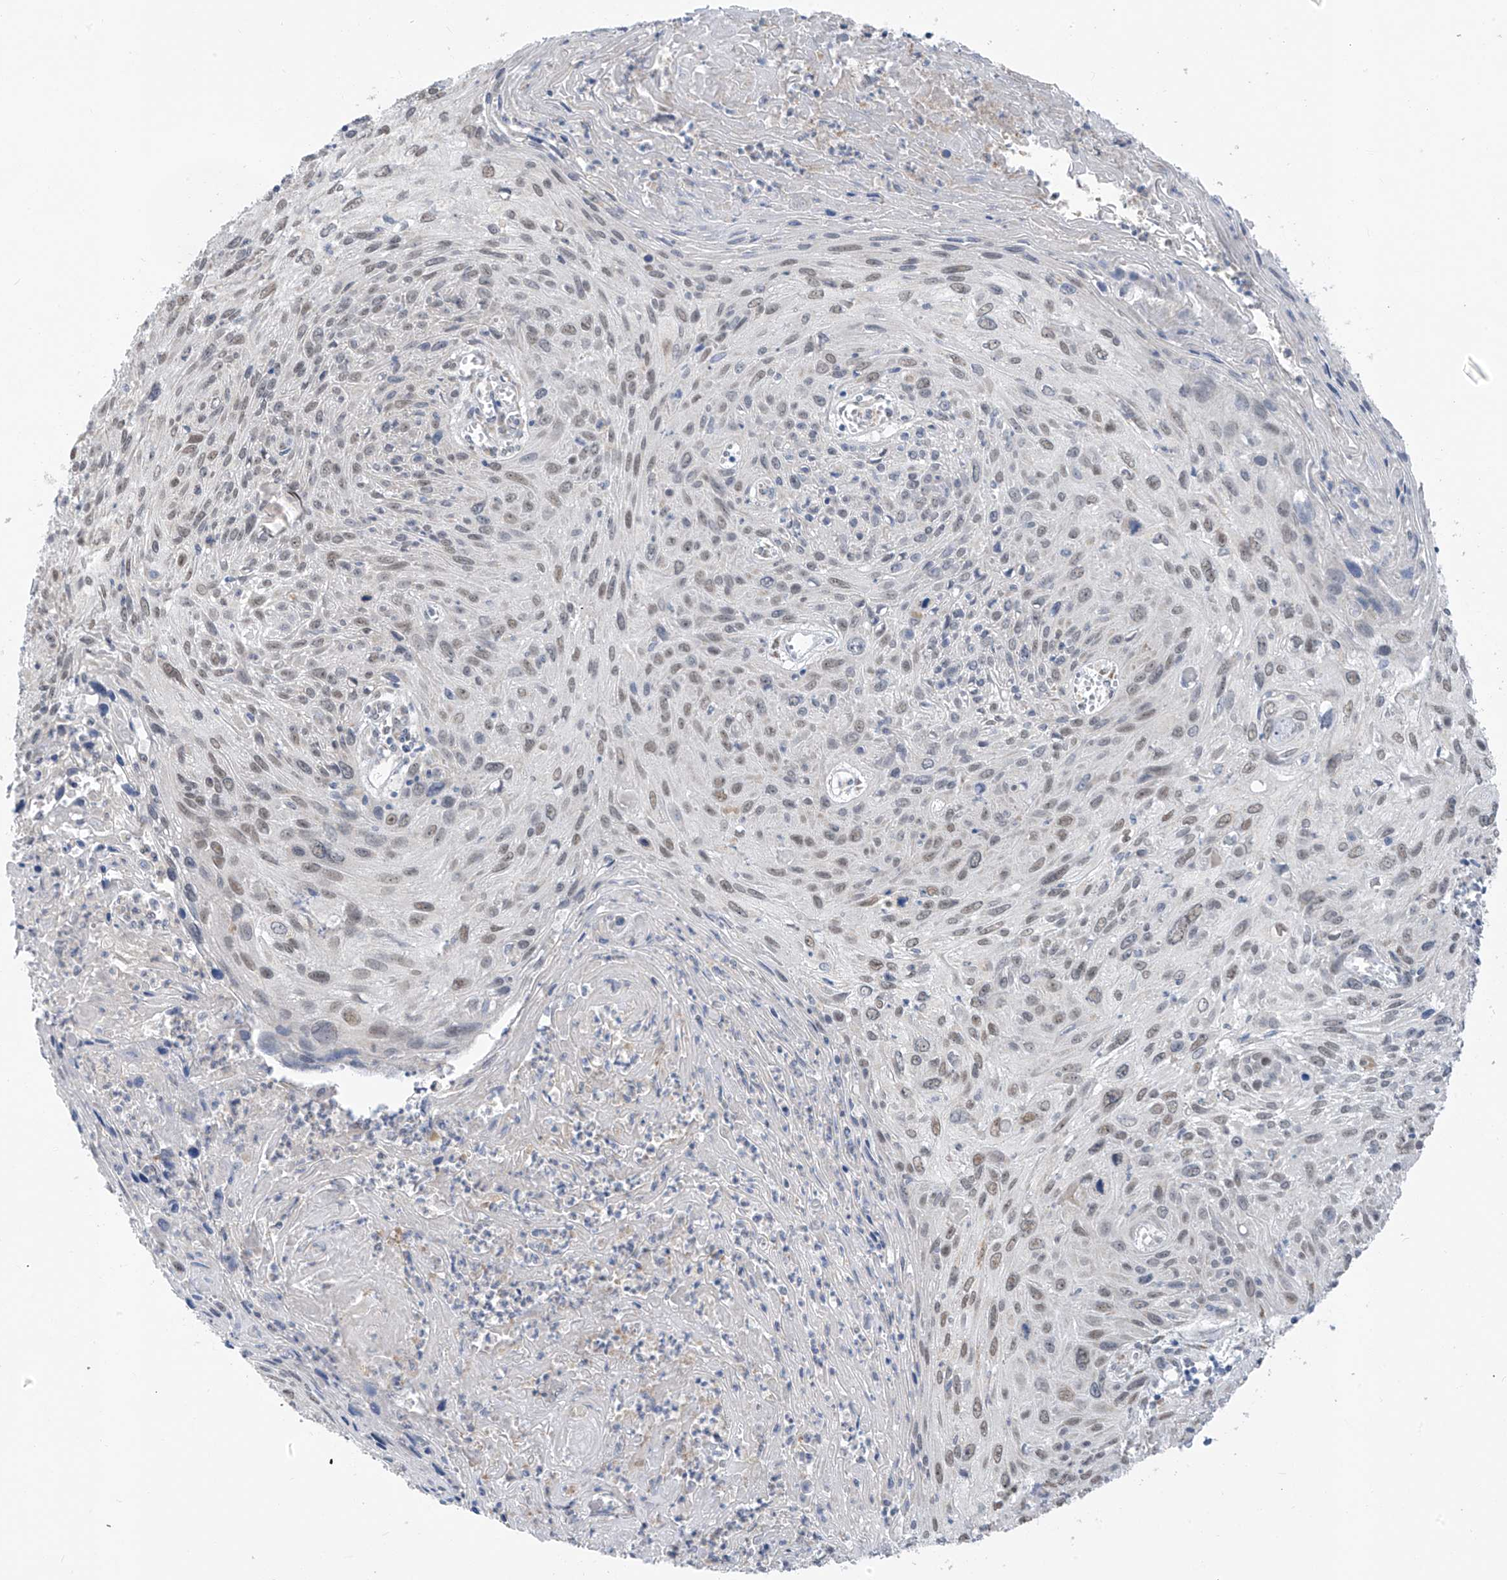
{"staining": {"intensity": "weak", "quantity": ">75%", "location": "nuclear"}, "tissue": "cervical cancer", "cell_type": "Tumor cells", "image_type": "cancer", "snomed": [{"axis": "morphology", "description": "Squamous cell carcinoma, NOS"}, {"axis": "topography", "description": "Cervix"}], "caption": "Immunohistochemical staining of squamous cell carcinoma (cervical) reveals weak nuclear protein expression in approximately >75% of tumor cells. The staining was performed using DAB, with brown indicating positive protein expression. Nuclei are stained blue with hematoxylin.", "gene": "CYP4V2", "patient": {"sex": "female", "age": 51}}